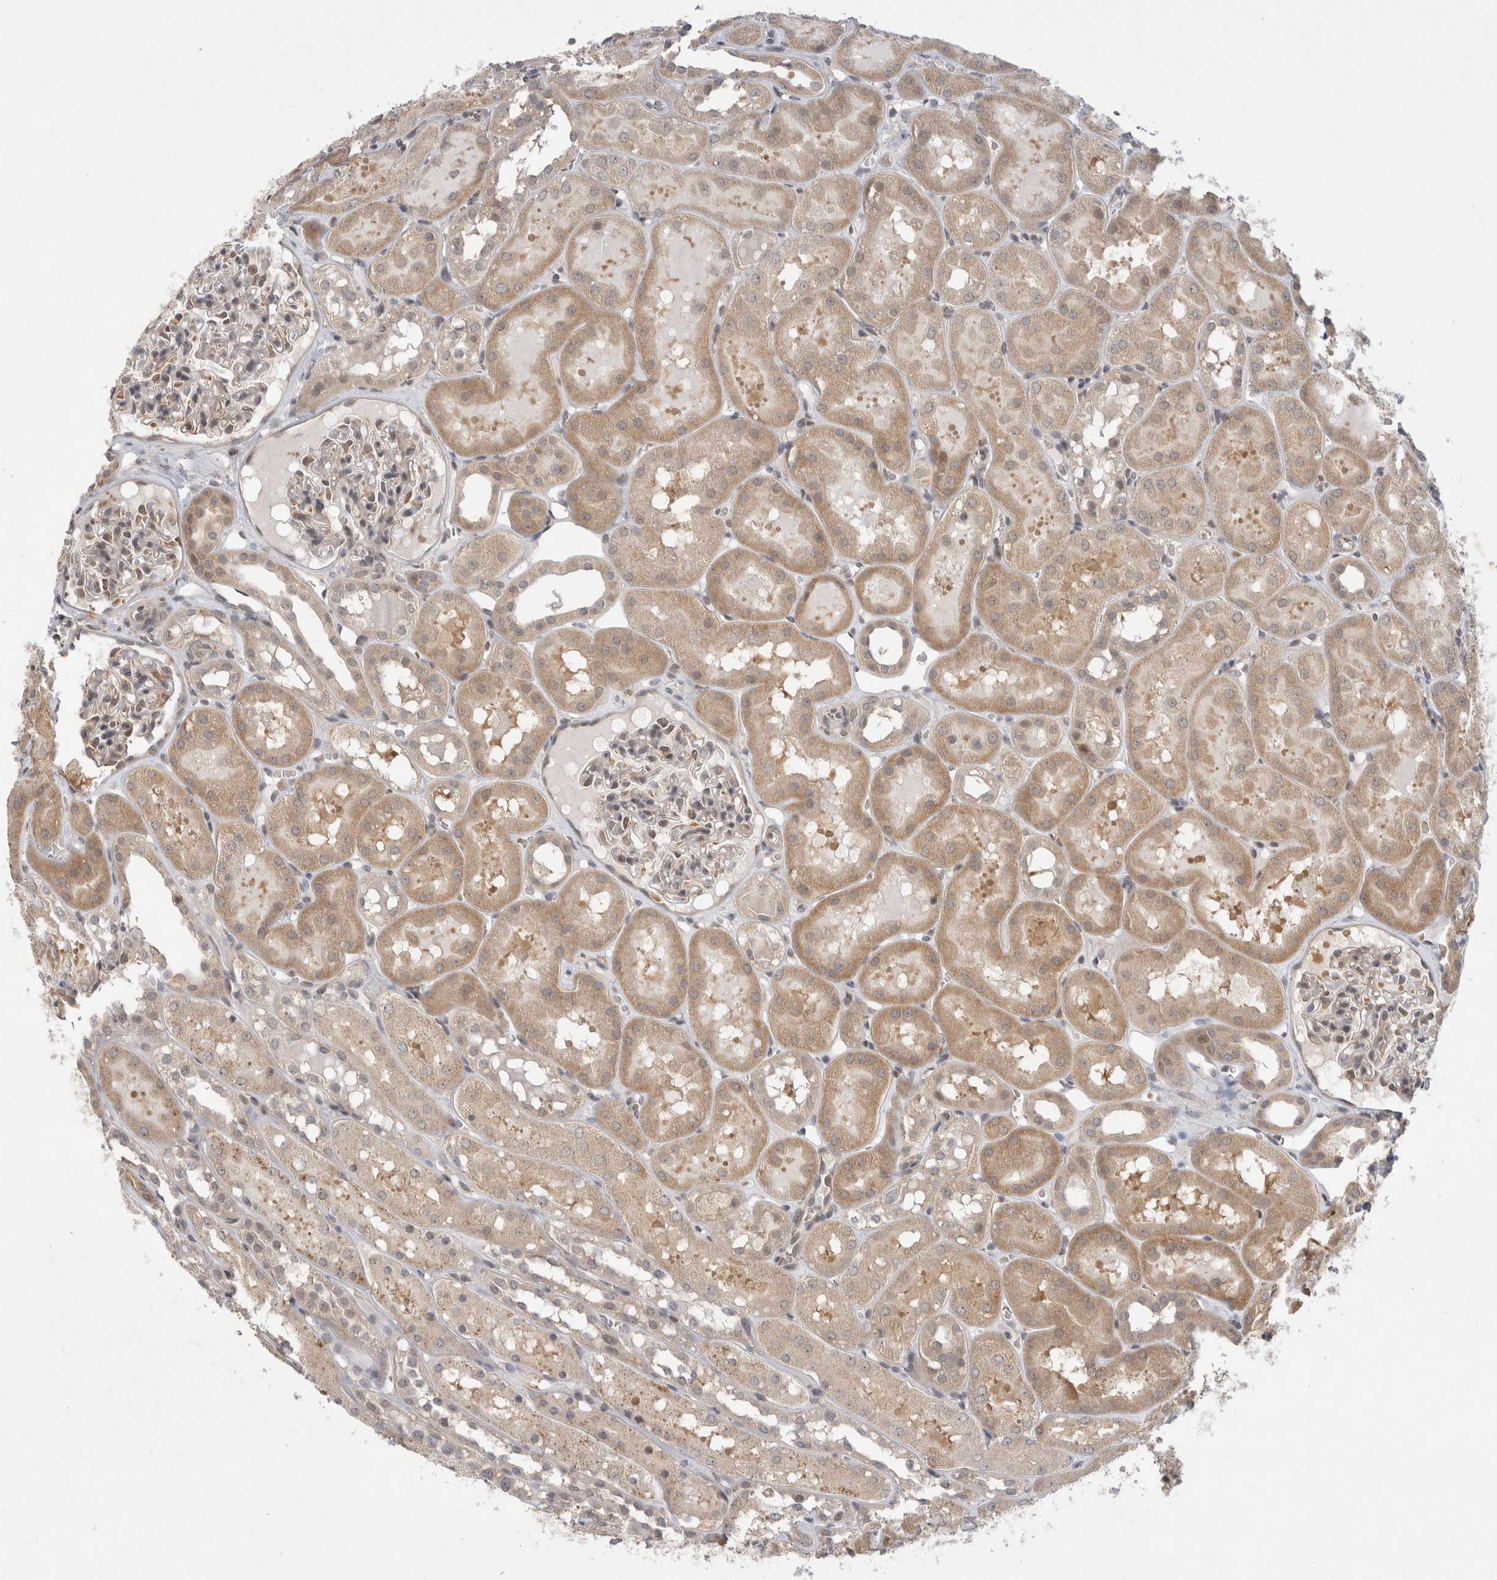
{"staining": {"intensity": "weak", "quantity": "<25%", "location": "cytoplasmic/membranous"}, "tissue": "kidney", "cell_type": "Cells in glomeruli", "image_type": "normal", "snomed": [{"axis": "morphology", "description": "Normal tissue, NOS"}, {"axis": "topography", "description": "Kidney"}, {"axis": "topography", "description": "Urinary bladder"}], "caption": "Immunohistochemistry image of normal kidney: kidney stained with DAB displays no significant protein staining in cells in glomeruli.", "gene": "EIF3E", "patient": {"sex": "male", "age": 16}}